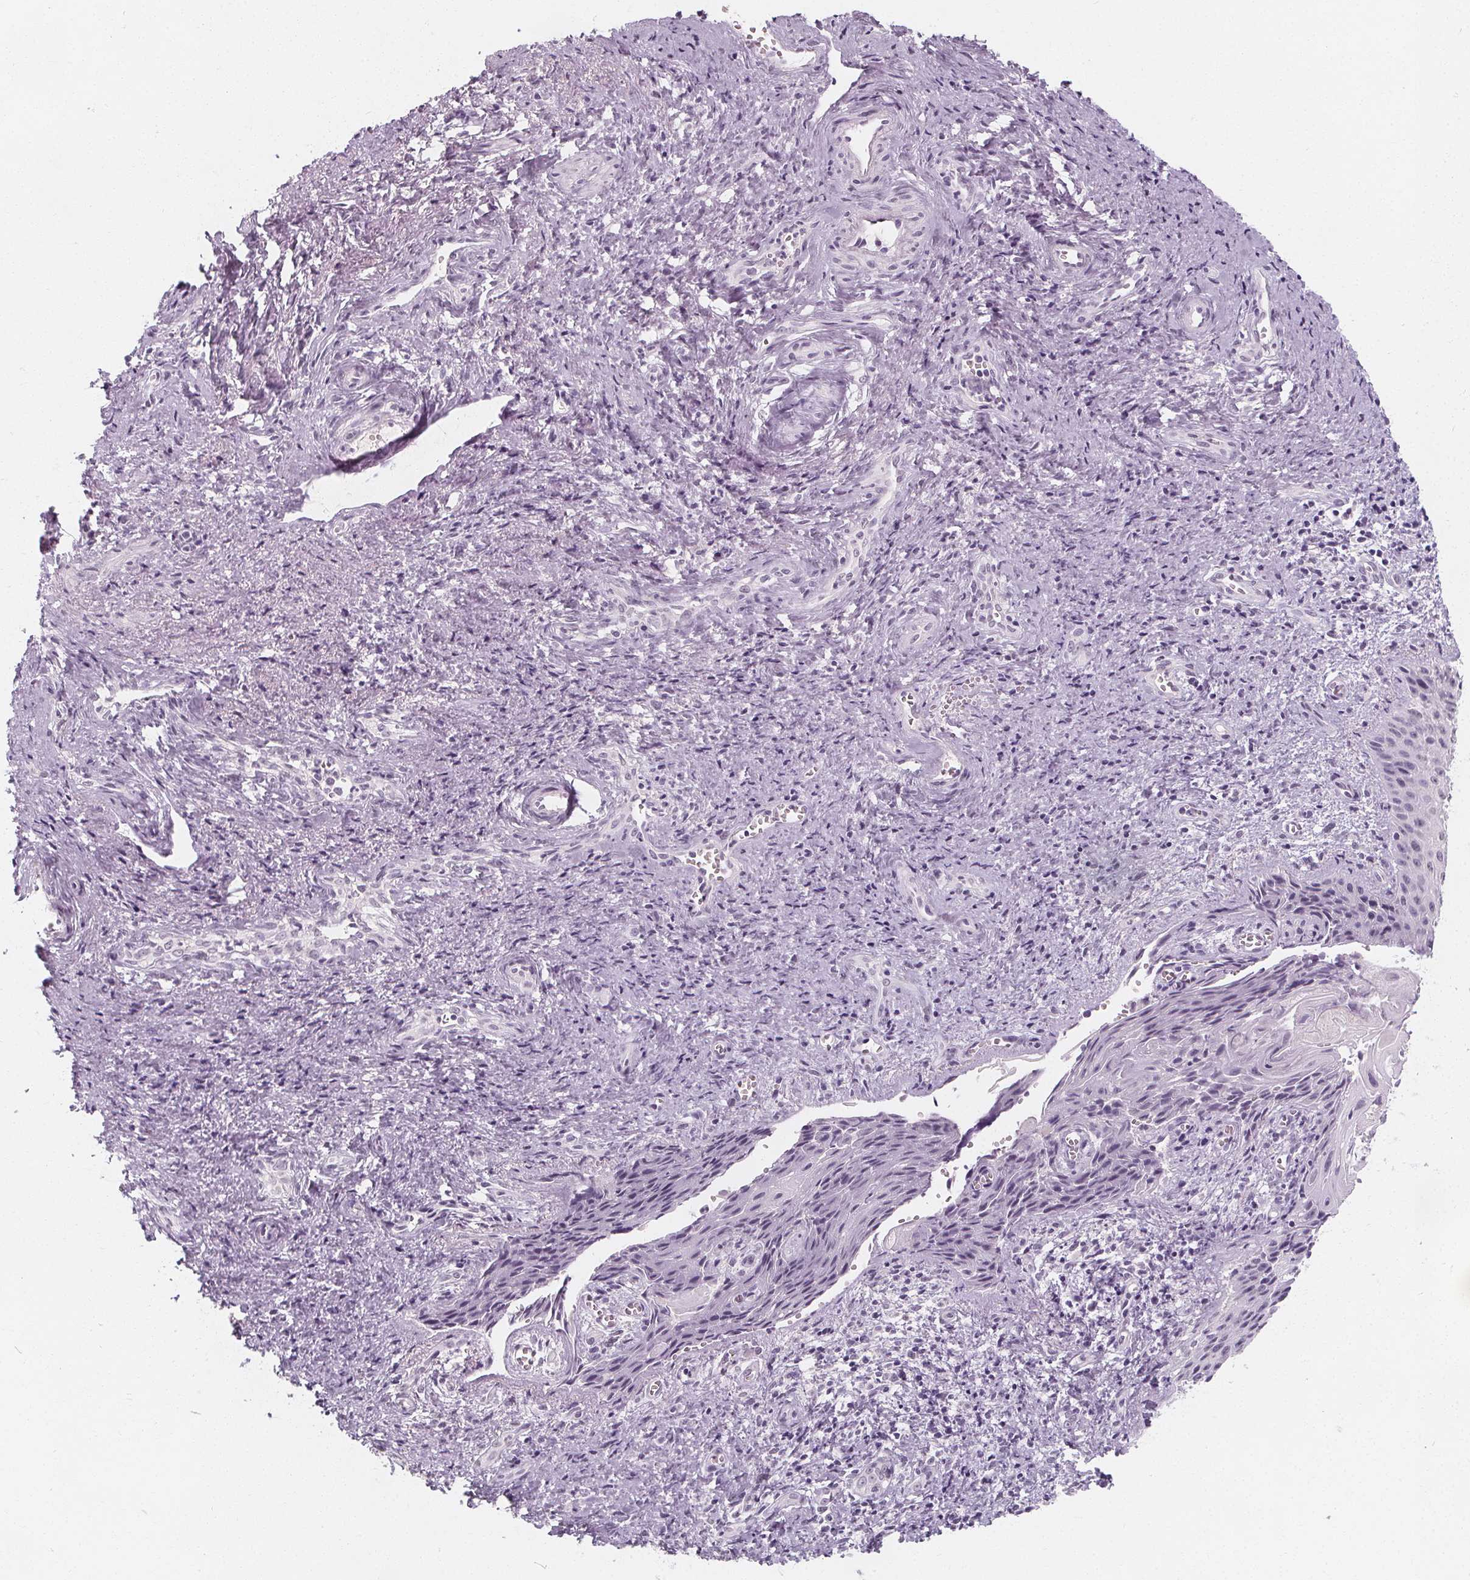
{"staining": {"intensity": "negative", "quantity": "none", "location": "none"}, "tissue": "cervical cancer", "cell_type": "Tumor cells", "image_type": "cancer", "snomed": [{"axis": "morphology", "description": "Squamous cell carcinoma, NOS"}, {"axis": "topography", "description": "Cervix"}], "caption": "Tumor cells are negative for brown protein staining in cervical cancer (squamous cell carcinoma).", "gene": "DBX2", "patient": {"sex": "female", "age": 30}}